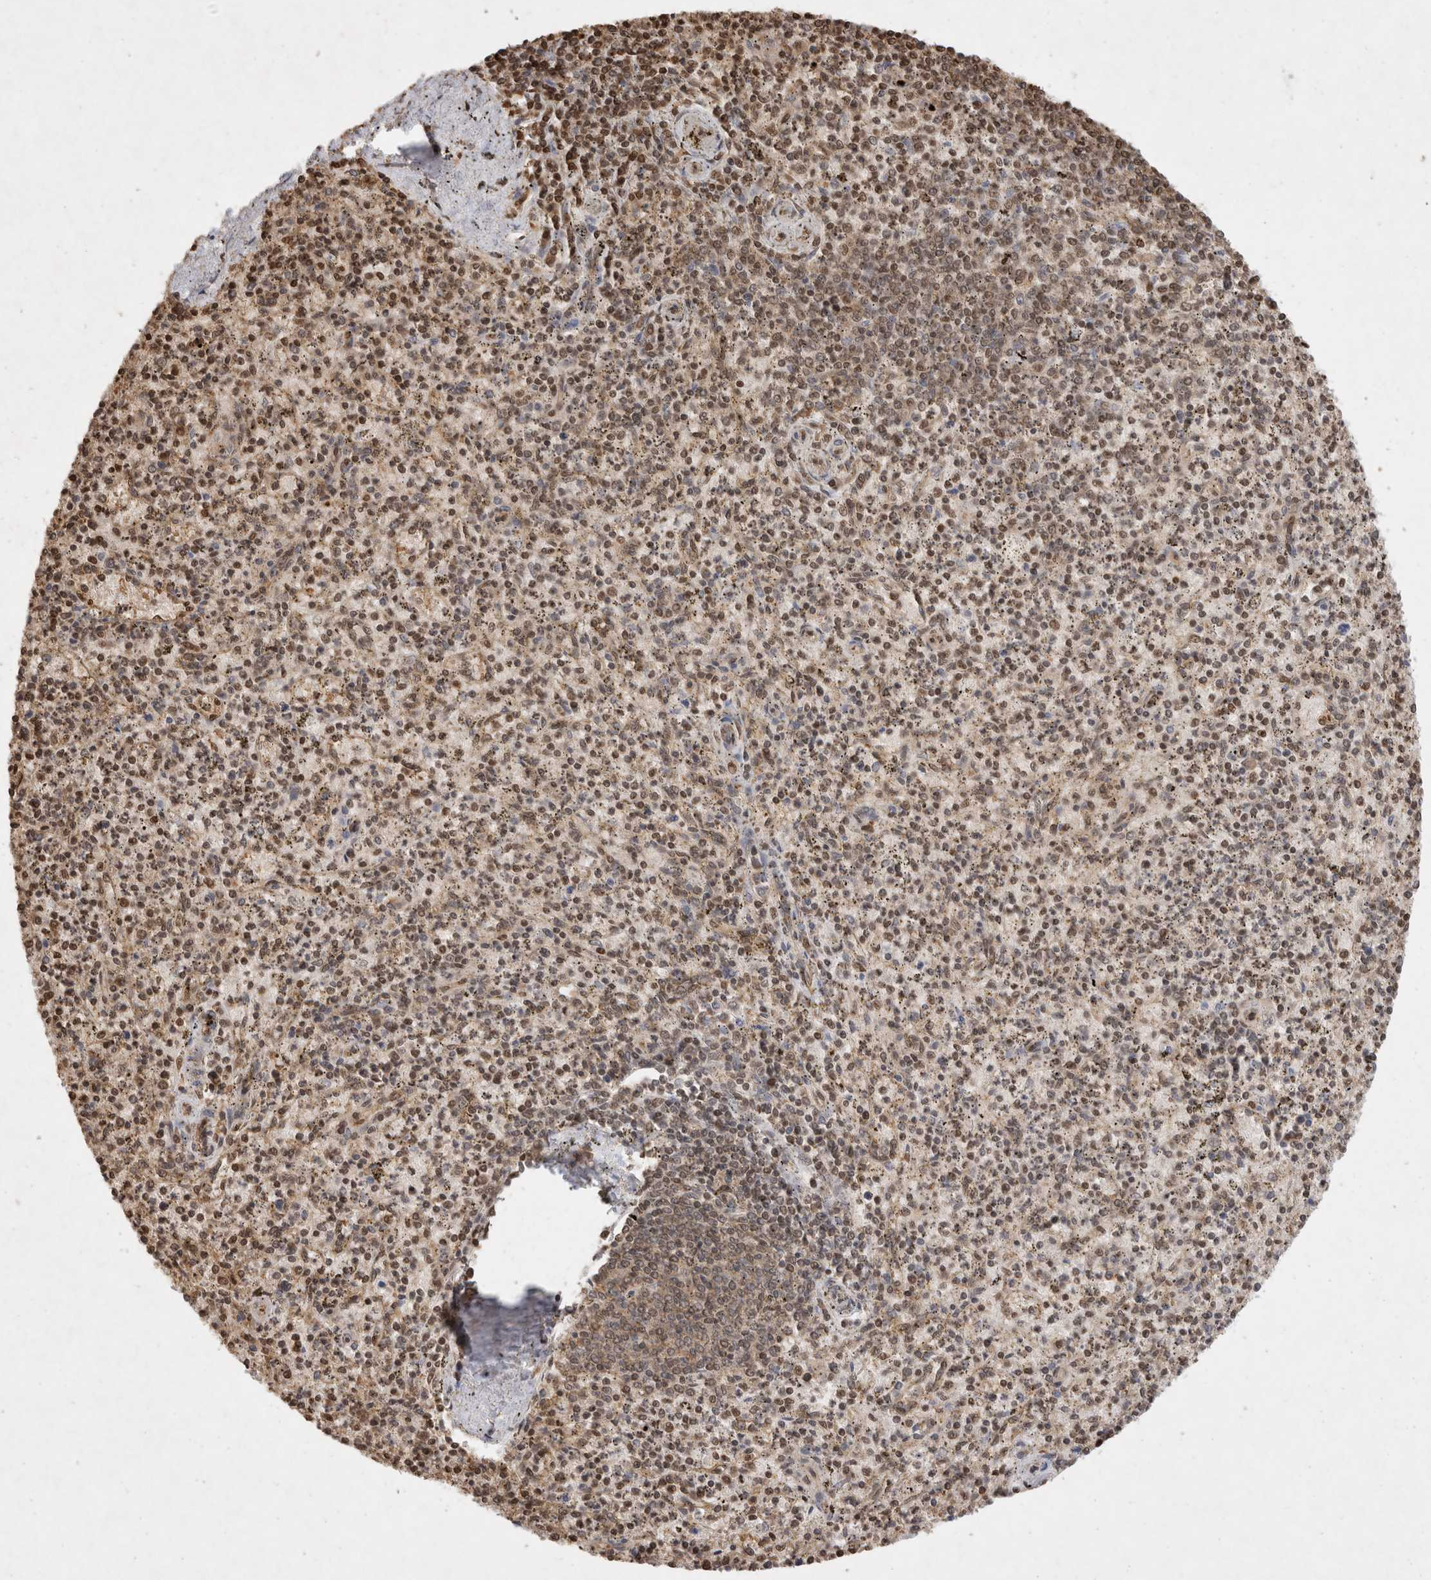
{"staining": {"intensity": "moderate", "quantity": ">75%", "location": "nuclear"}, "tissue": "spleen", "cell_type": "Cells in red pulp", "image_type": "normal", "snomed": [{"axis": "morphology", "description": "Normal tissue, NOS"}, {"axis": "topography", "description": "Spleen"}], "caption": "Approximately >75% of cells in red pulp in normal human spleen reveal moderate nuclear protein staining as visualized by brown immunohistochemical staining.", "gene": "HDGF", "patient": {"sex": "male", "age": 72}}